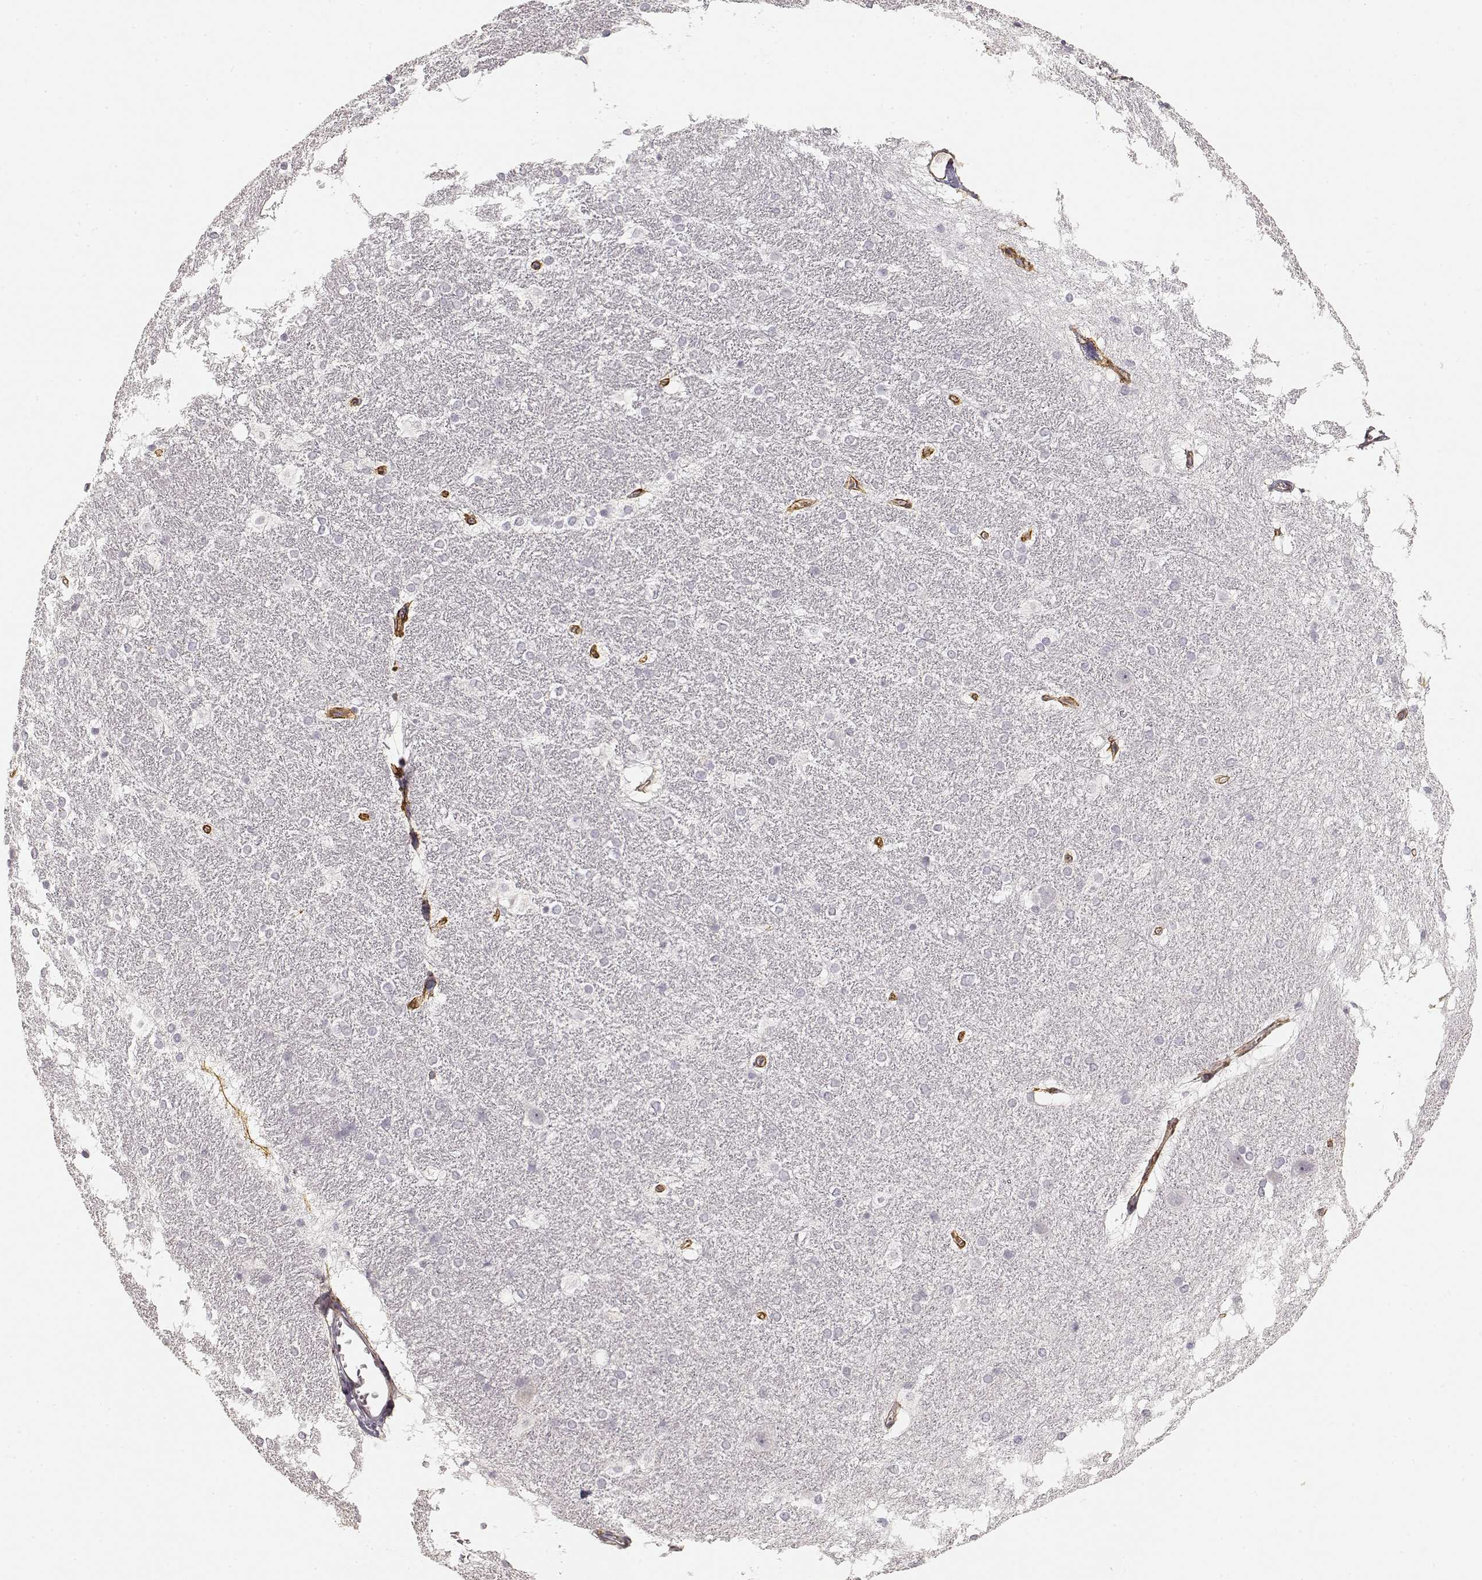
{"staining": {"intensity": "negative", "quantity": "none", "location": "none"}, "tissue": "hippocampus", "cell_type": "Glial cells", "image_type": "normal", "snomed": [{"axis": "morphology", "description": "Normal tissue, NOS"}, {"axis": "topography", "description": "Cerebral cortex"}, {"axis": "topography", "description": "Hippocampus"}], "caption": "Glial cells show no significant protein staining in normal hippocampus.", "gene": "LAMA4", "patient": {"sex": "female", "age": 19}}